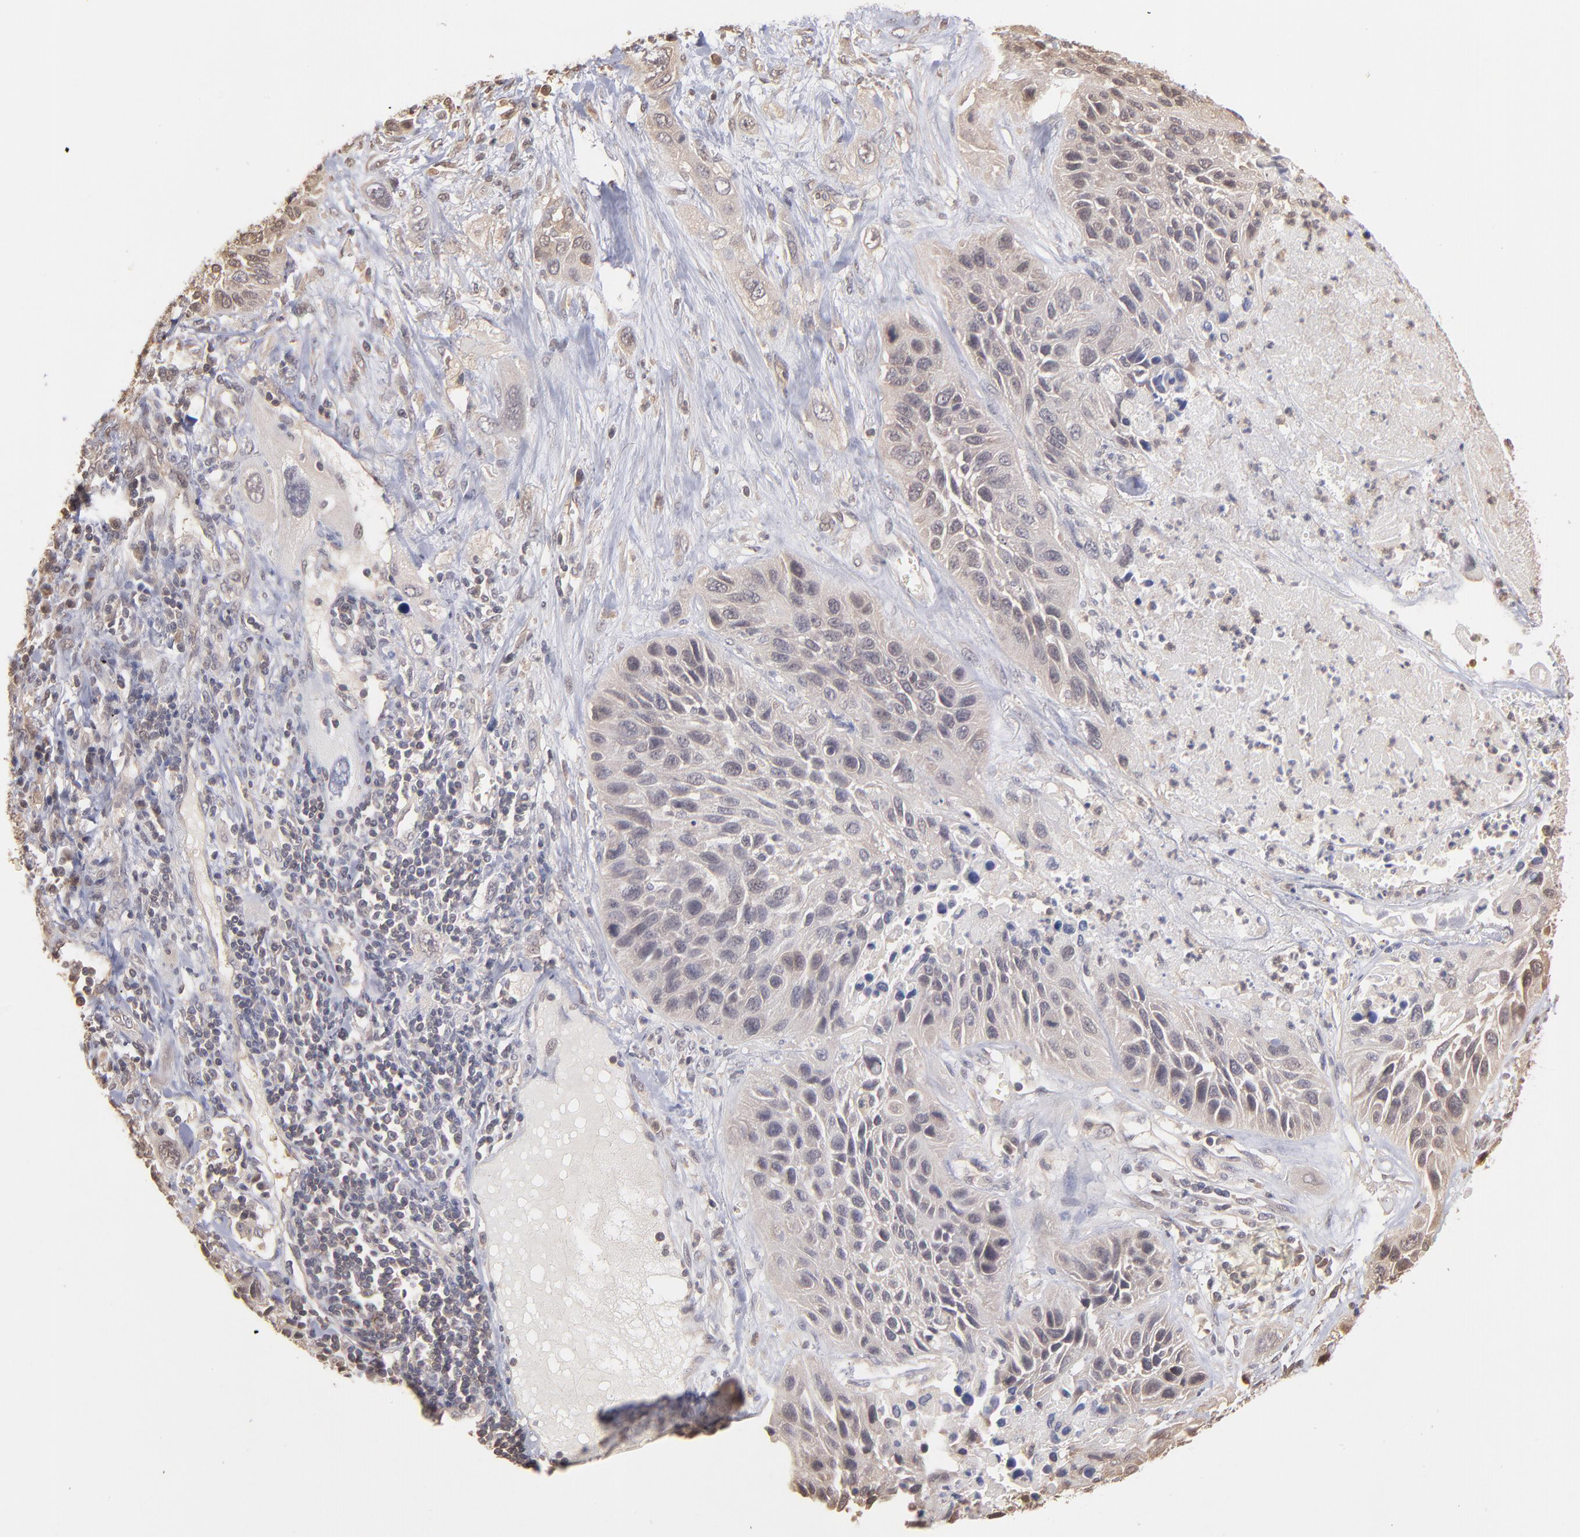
{"staining": {"intensity": "weak", "quantity": ">75%", "location": "cytoplasmic/membranous"}, "tissue": "lung cancer", "cell_type": "Tumor cells", "image_type": "cancer", "snomed": [{"axis": "morphology", "description": "Squamous cell carcinoma, NOS"}, {"axis": "topography", "description": "Lung"}], "caption": "Human lung squamous cell carcinoma stained for a protein (brown) demonstrates weak cytoplasmic/membranous positive positivity in approximately >75% of tumor cells.", "gene": "MAP2K2", "patient": {"sex": "female", "age": 76}}